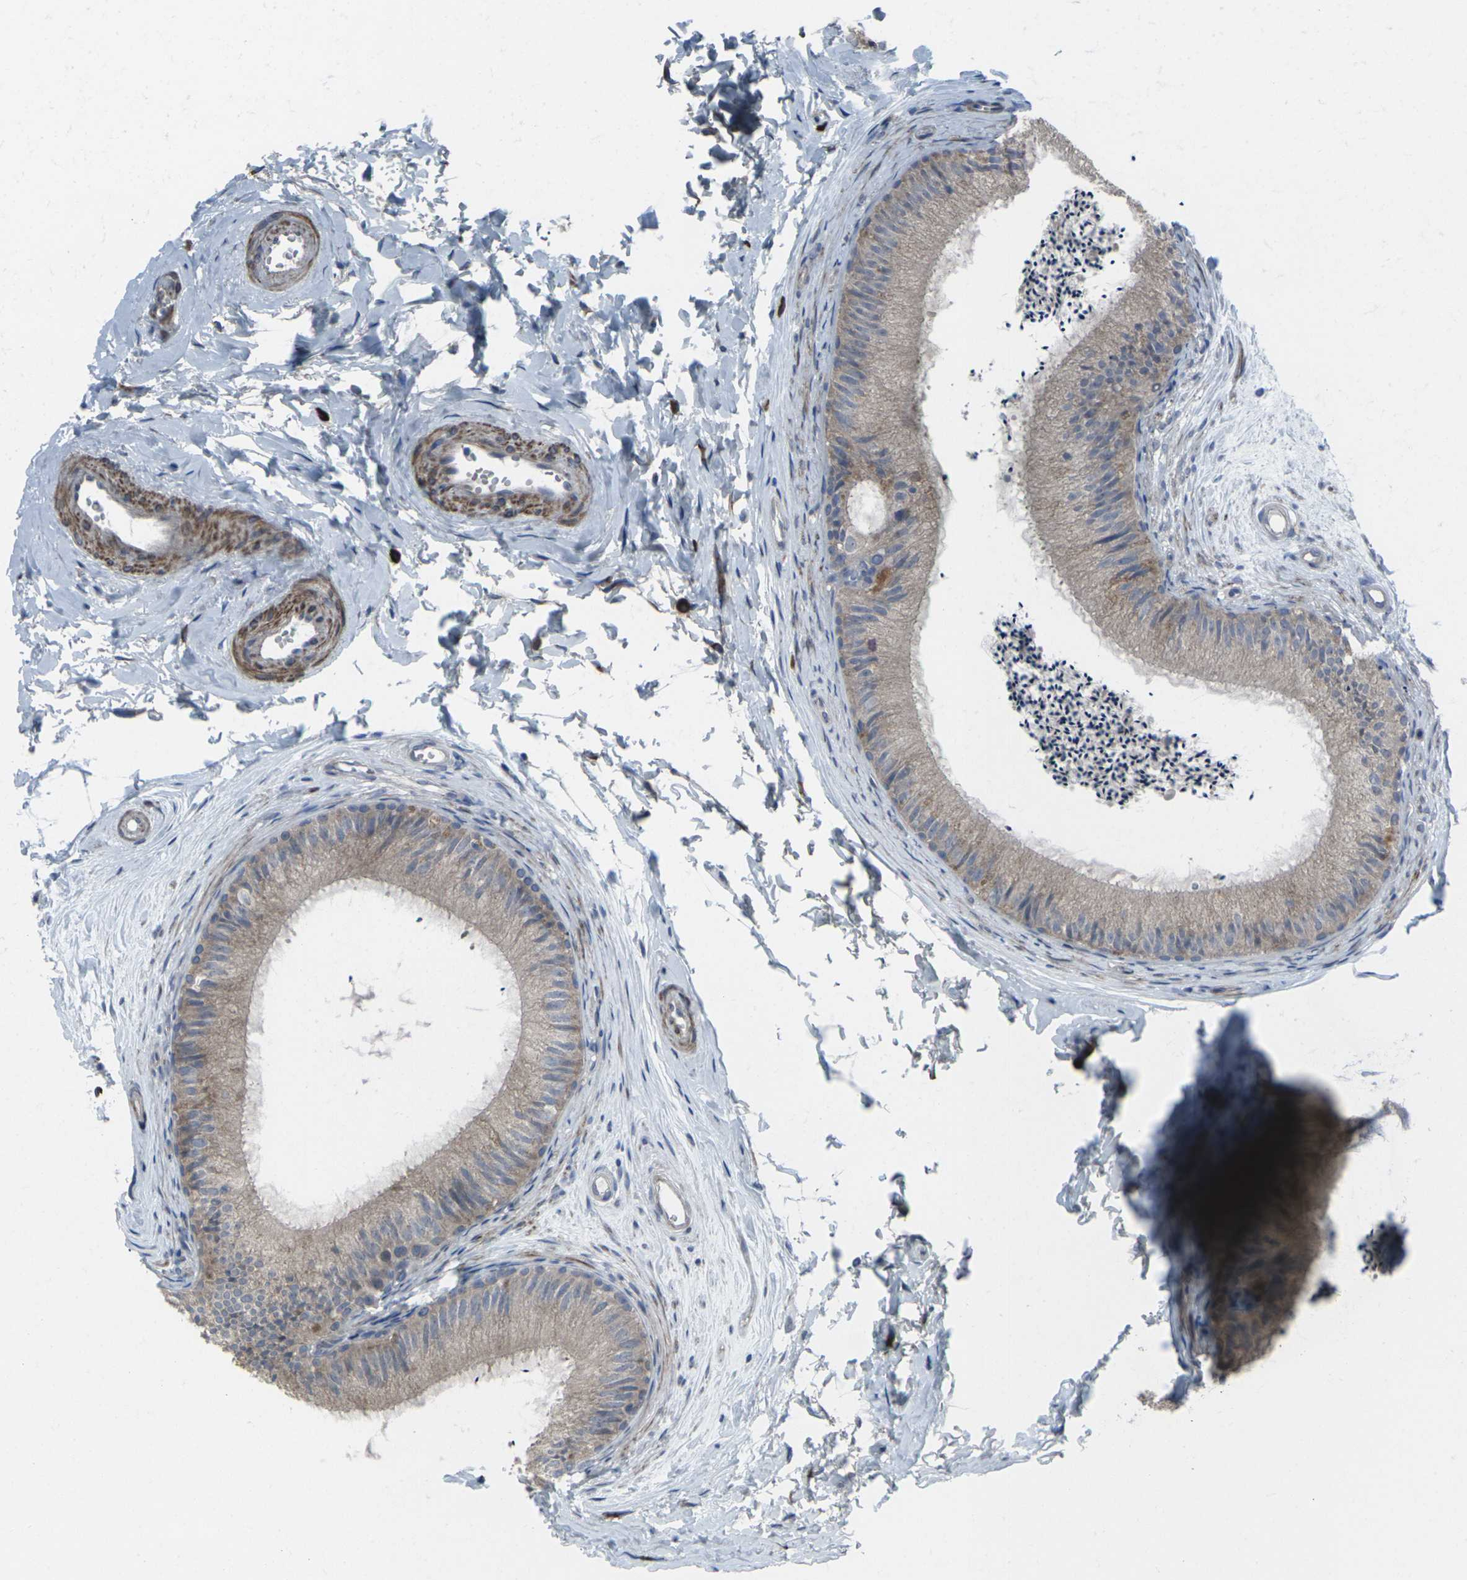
{"staining": {"intensity": "weak", "quantity": ">75%", "location": "cytoplasmic/membranous"}, "tissue": "epididymis", "cell_type": "Glandular cells", "image_type": "normal", "snomed": [{"axis": "morphology", "description": "Normal tissue, NOS"}, {"axis": "topography", "description": "Epididymis"}], "caption": "Weak cytoplasmic/membranous positivity for a protein is present in approximately >75% of glandular cells of benign epididymis using immunohistochemistry.", "gene": "CCR10", "patient": {"sex": "male", "age": 56}}